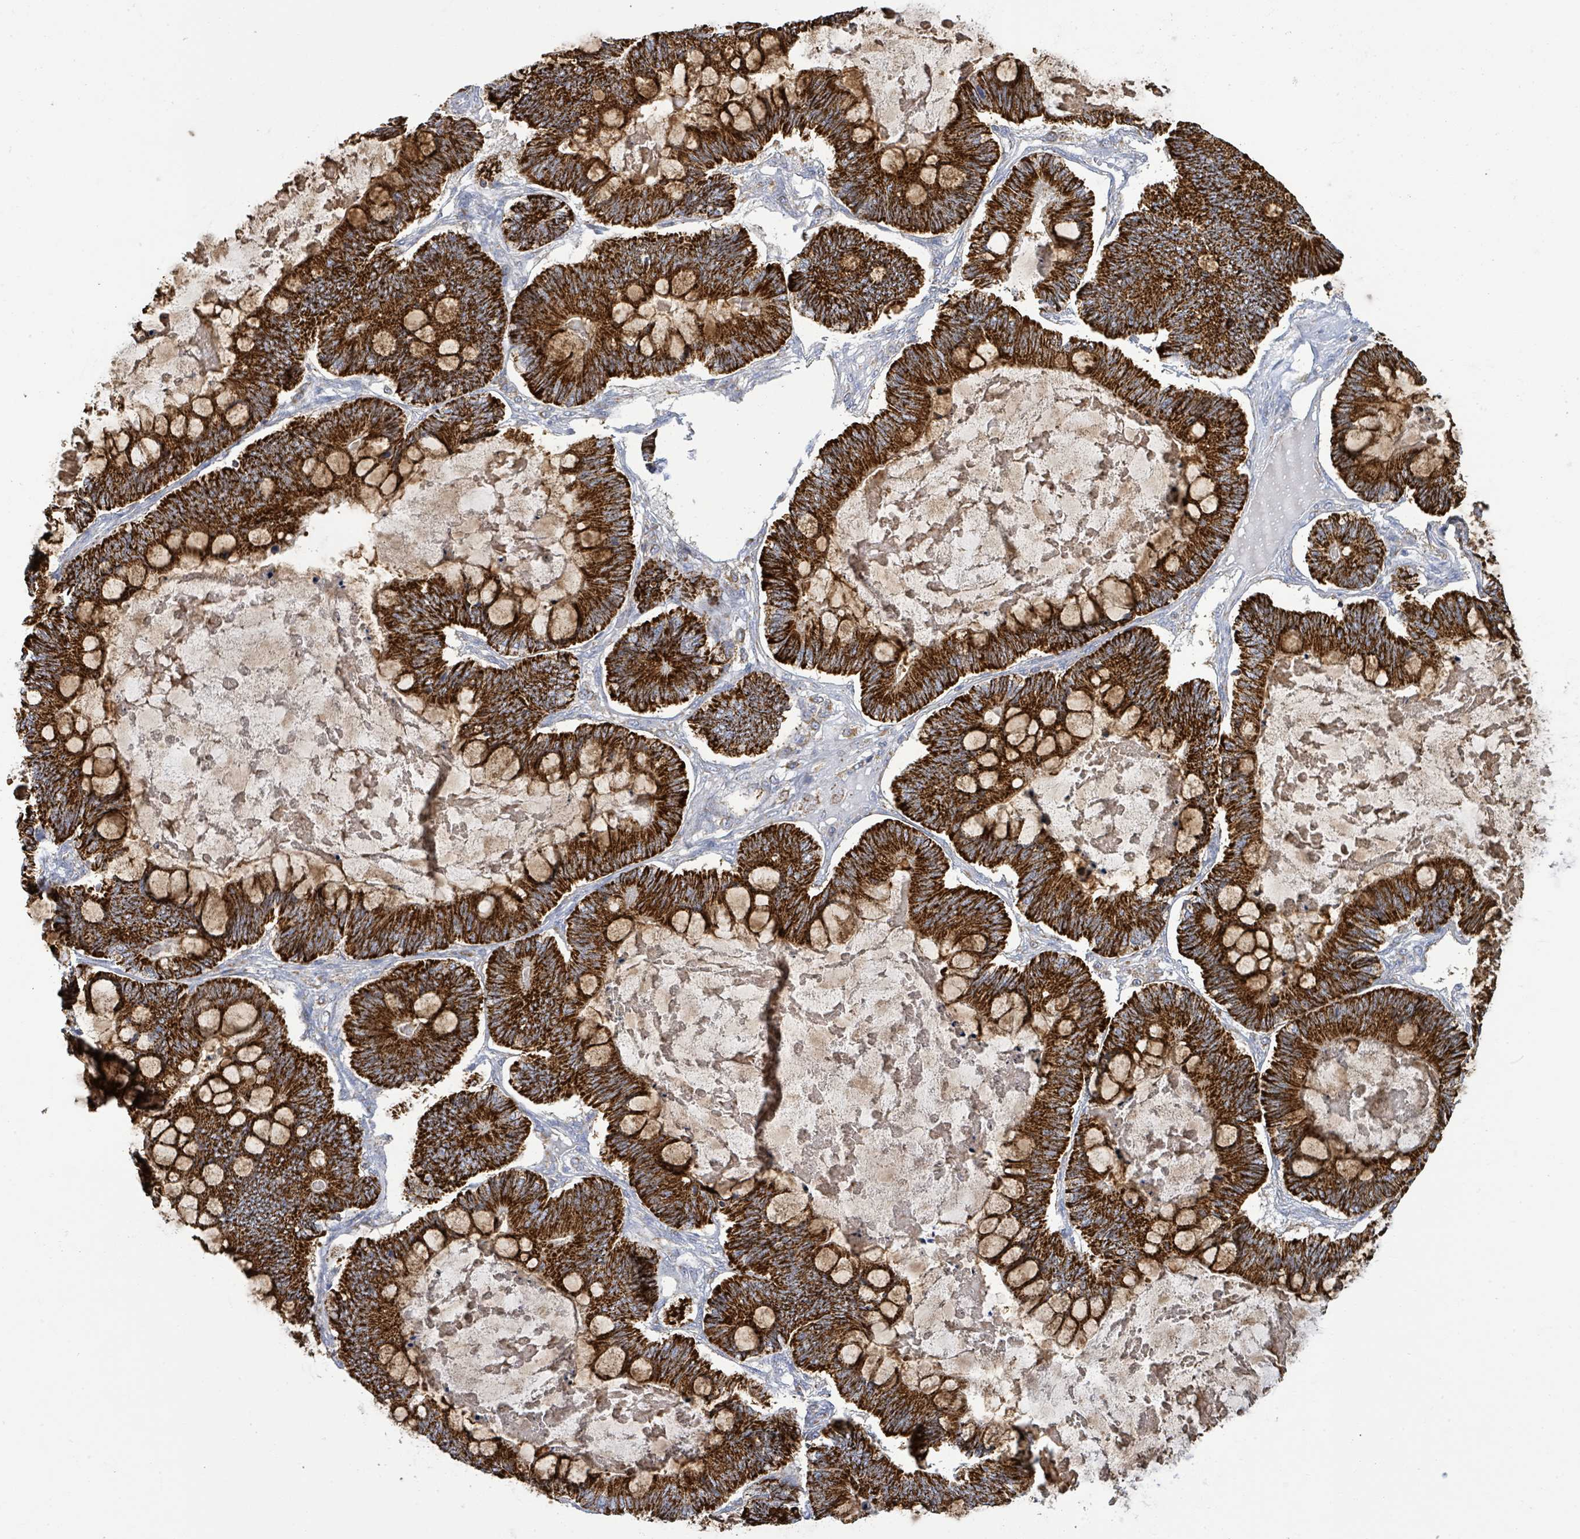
{"staining": {"intensity": "strong", "quantity": ">75%", "location": "cytoplasmic/membranous"}, "tissue": "ovarian cancer", "cell_type": "Tumor cells", "image_type": "cancer", "snomed": [{"axis": "morphology", "description": "Cystadenocarcinoma, mucinous, NOS"}, {"axis": "topography", "description": "Ovary"}], "caption": "Ovarian cancer stained with immunohistochemistry demonstrates strong cytoplasmic/membranous positivity in approximately >75% of tumor cells. (DAB (3,3'-diaminobenzidine) = brown stain, brightfield microscopy at high magnification).", "gene": "SUCLG2", "patient": {"sex": "female", "age": 61}}